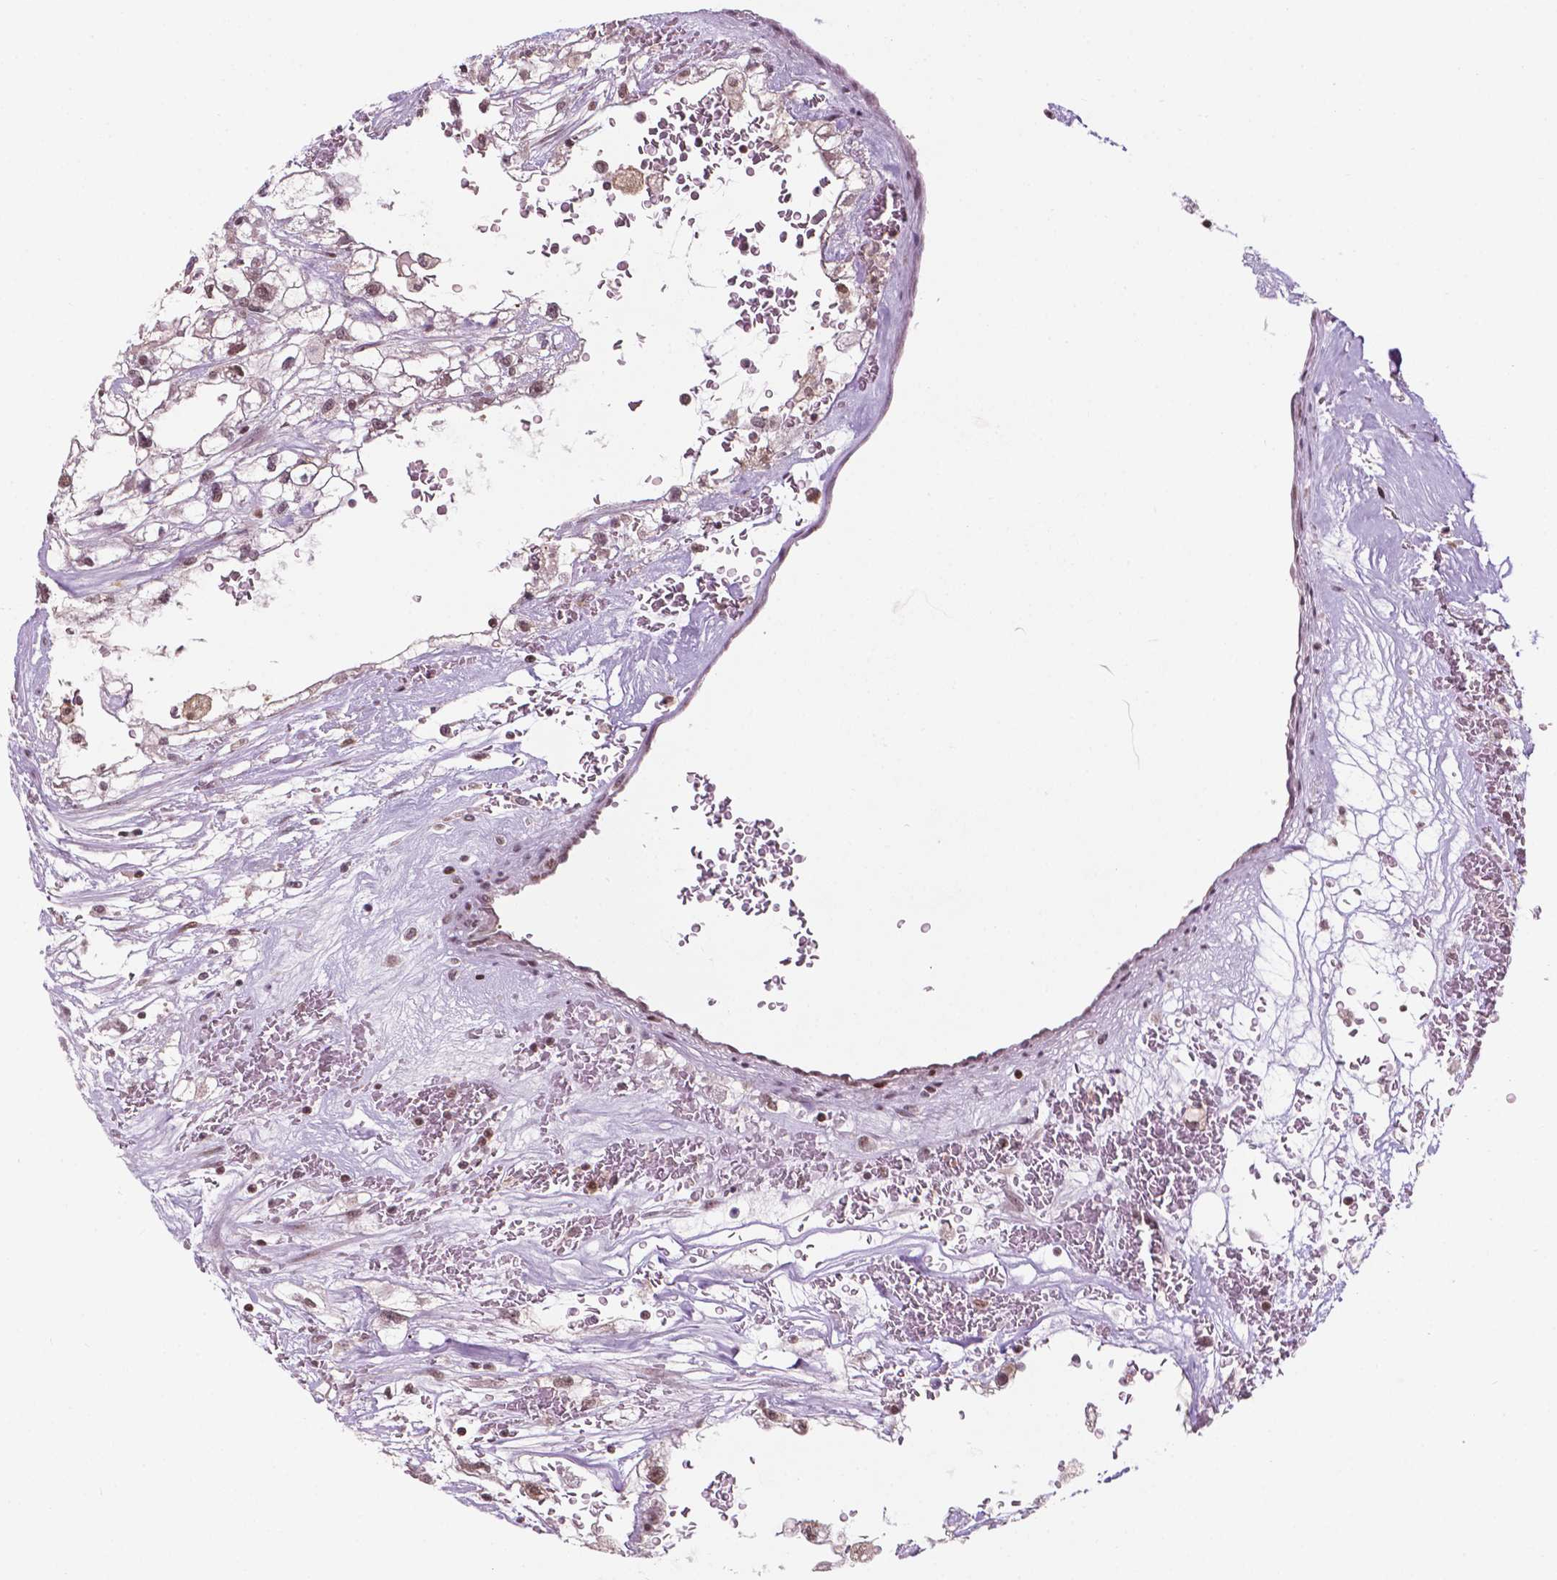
{"staining": {"intensity": "moderate", "quantity": ">75%", "location": "nuclear"}, "tissue": "renal cancer", "cell_type": "Tumor cells", "image_type": "cancer", "snomed": [{"axis": "morphology", "description": "Adenocarcinoma, NOS"}, {"axis": "topography", "description": "Kidney"}], "caption": "Moderate nuclear protein expression is appreciated in approximately >75% of tumor cells in adenocarcinoma (renal). The staining was performed using DAB (3,3'-diaminobenzidine), with brown indicating positive protein expression. Nuclei are stained blue with hematoxylin.", "gene": "PER2", "patient": {"sex": "male", "age": 59}}